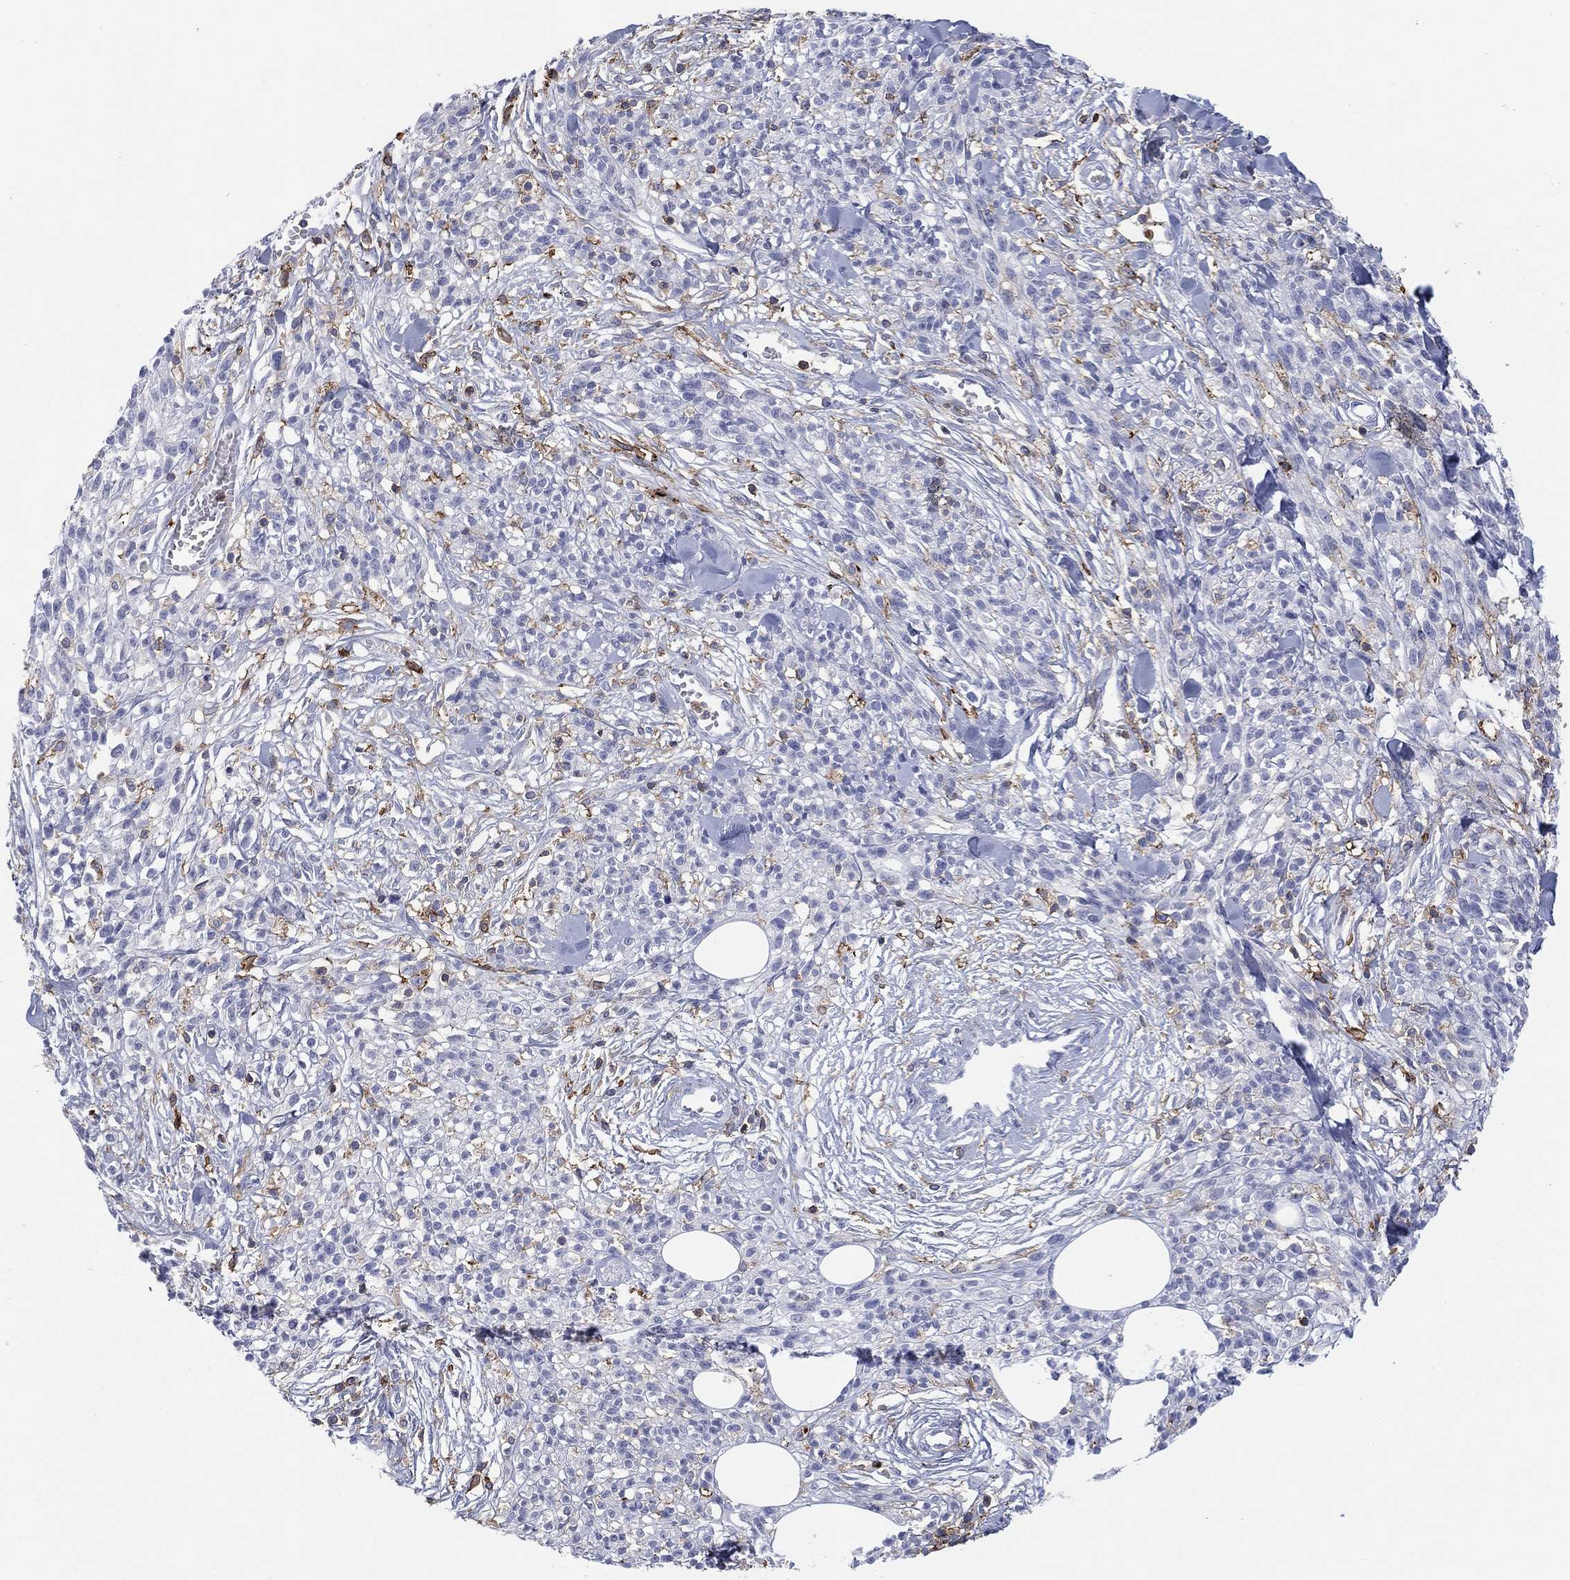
{"staining": {"intensity": "negative", "quantity": "none", "location": "none"}, "tissue": "melanoma", "cell_type": "Tumor cells", "image_type": "cancer", "snomed": [{"axis": "morphology", "description": "Malignant melanoma, NOS"}, {"axis": "topography", "description": "Skin"}, {"axis": "topography", "description": "Skin of trunk"}], "caption": "Melanoma was stained to show a protein in brown. There is no significant positivity in tumor cells.", "gene": "SELPLG", "patient": {"sex": "male", "age": 74}}